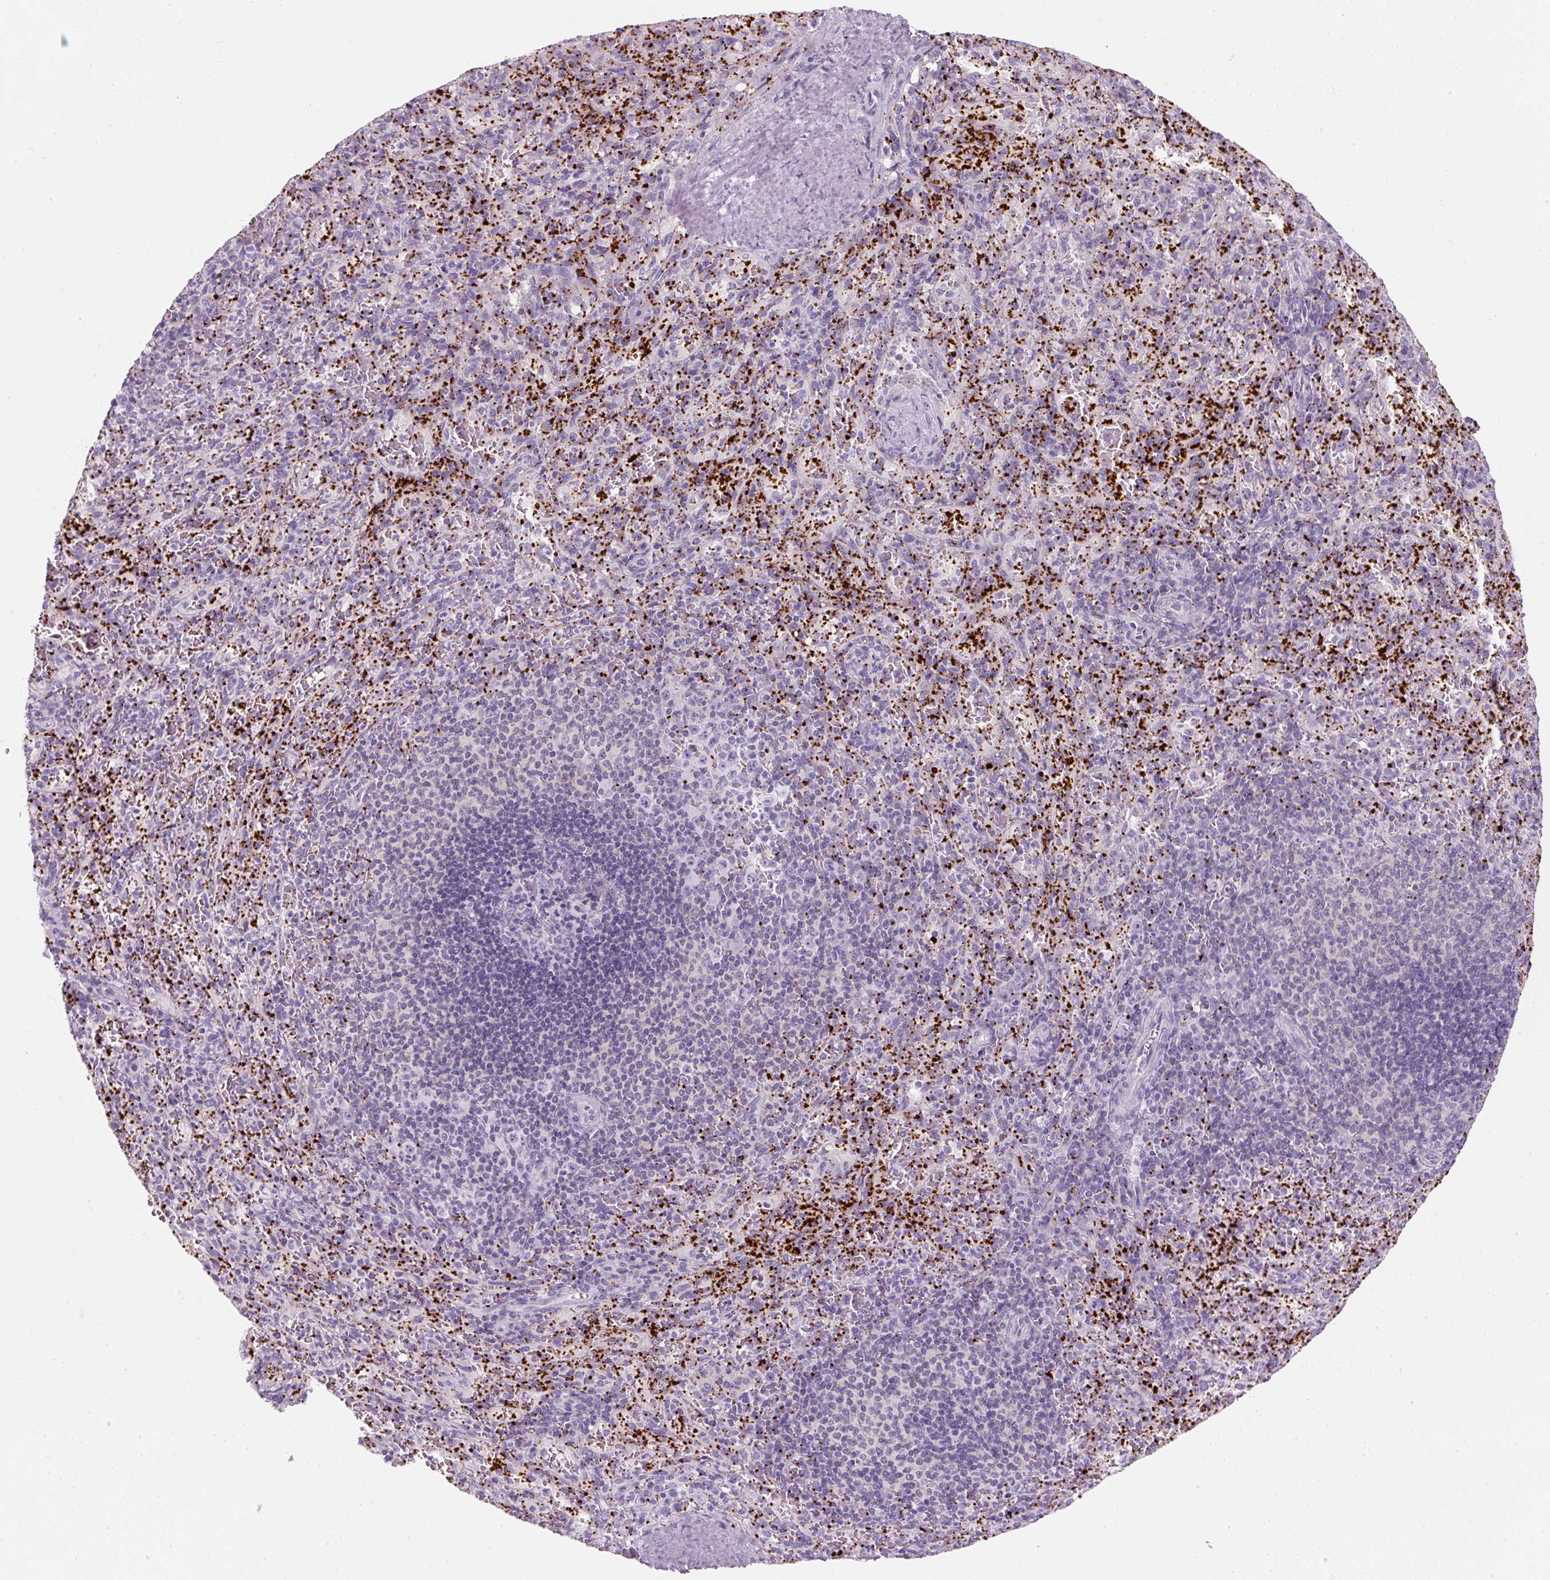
{"staining": {"intensity": "negative", "quantity": "none", "location": "none"}, "tissue": "spleen", "cell_type": "Cells in red pulp", "image_type": "normal", "snomed": [{"axis": "morphology", "description": "Normal tissue, NOS"}, {"axis": "topography", "description": "Spleen"}], "caption": "IHC of benign spleen shows no expression in cells in red pulp. Nuclei are stained in blue.", "gene": "ENSG00000288796", "patient": {"sex": "male", "age": 57}}